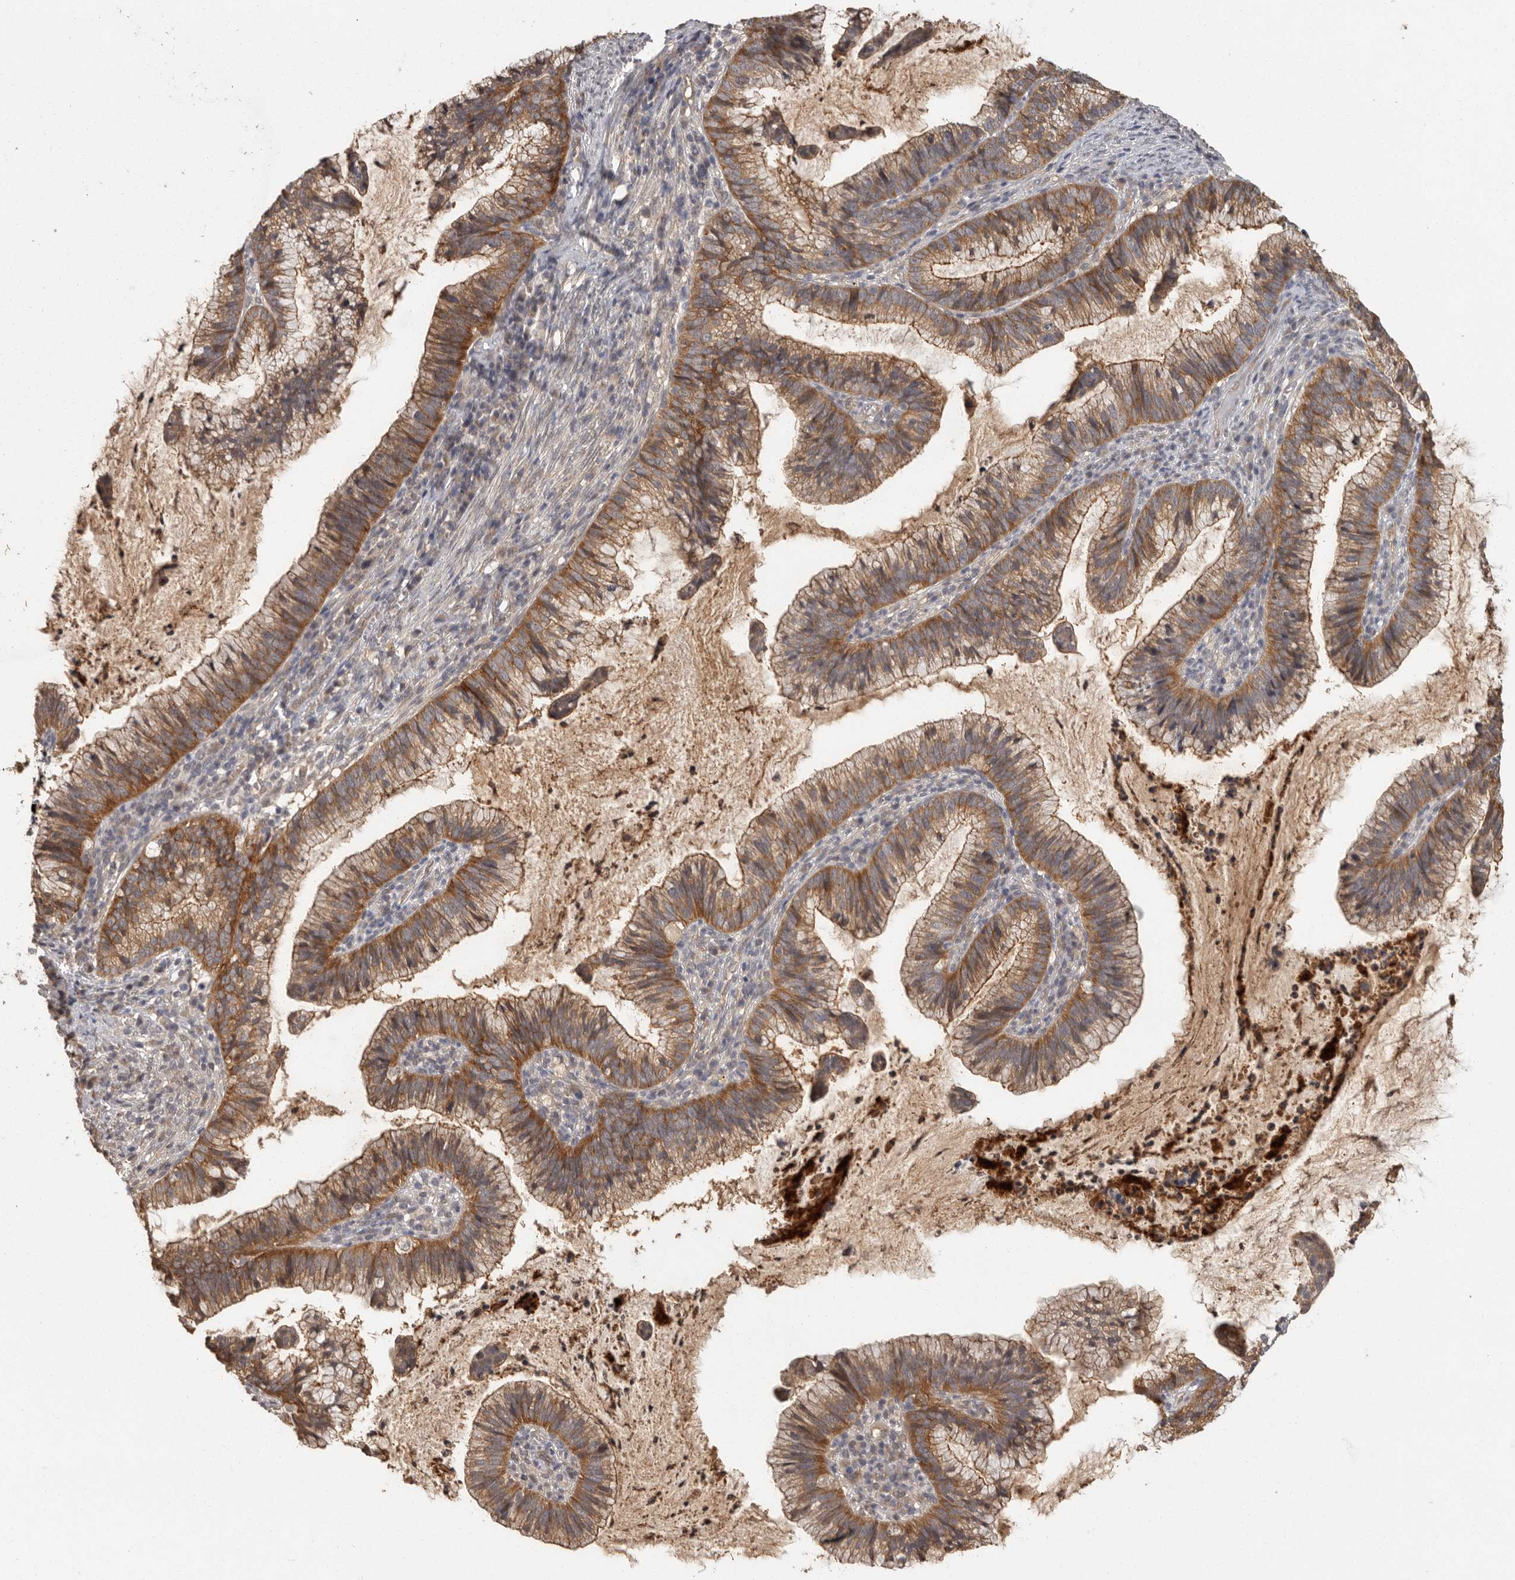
{"staining": {"intensity": "moderate", "quantity": ">75%", "location": "cytoplasmic/membranous"}, "tissue": "cervical cancer", "cell_type": "Tumor cells", "image_type": "cancer", "snomed": [{"axis": "morphology", "description": "Adenocarcinoma, NOS"}, {"axis": "topography", "description": "Cervix"}], "caption": "Cervical cancer (adenocarcinoma) stained for a protein (brown) shows moderate cytoplasmic/membranous positive positivity in approximately >75% of tumor cells.", "gene": "BAIAP2", "patient": {"sex": "female", "age": 36}}